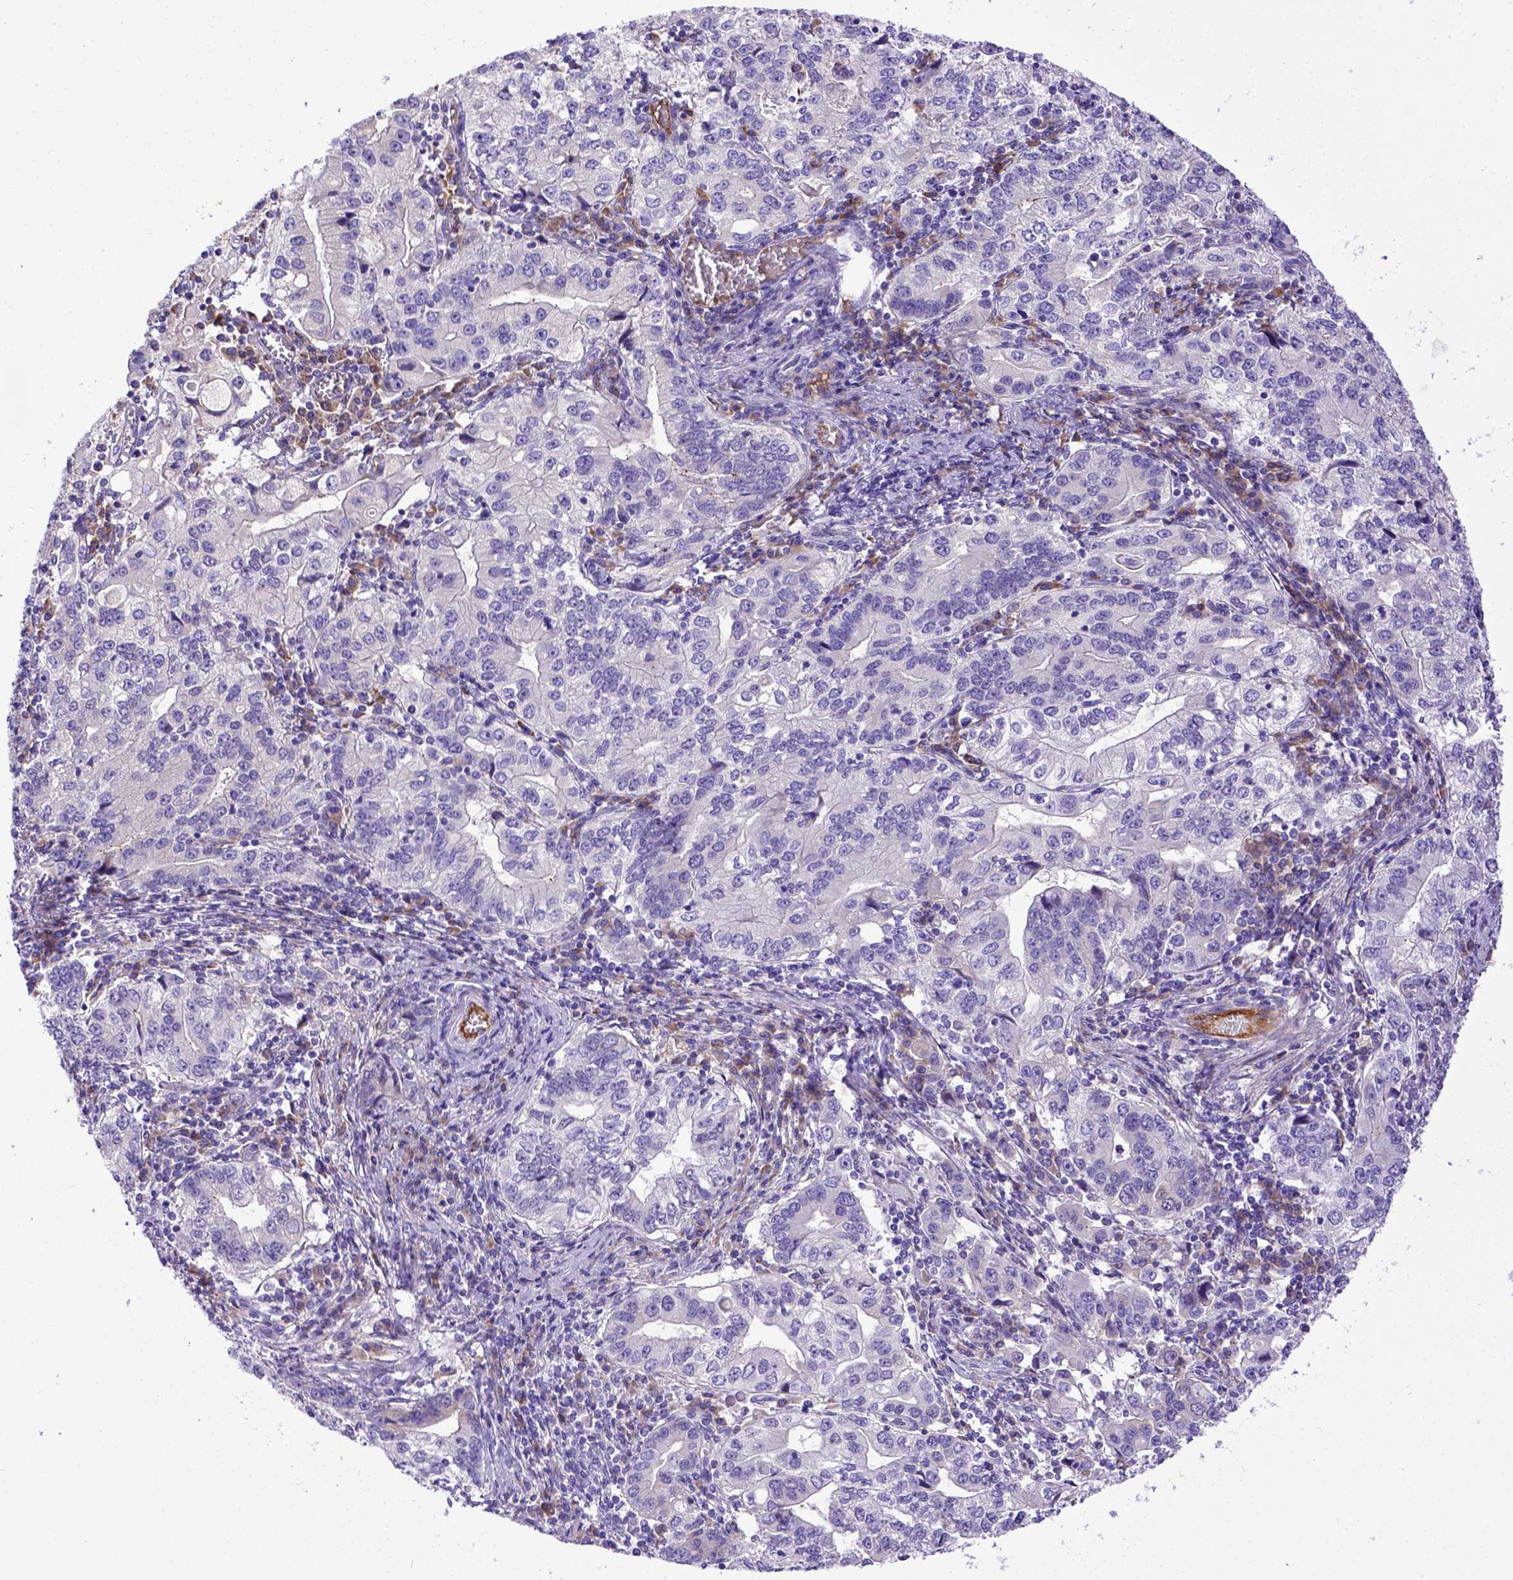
{"staining": {"intensity": "negative", "quantity": "none", "location": "none"}, "tissue": "stomach cancer", "cell_type": "Tumor cells", "image_type": "cancer", "snomed": [{"axis": "morphology", "description": "Adenocarcinoma, NOS"}, {"axis": "topography", "description": "Stomach, lower"}], "caption": "IHC of human stomach cancer (adenocarcinoma) displays no expression in tumor cells.", "gene": "CFAP300", "patient": {"sex": "female", "age": 72}}